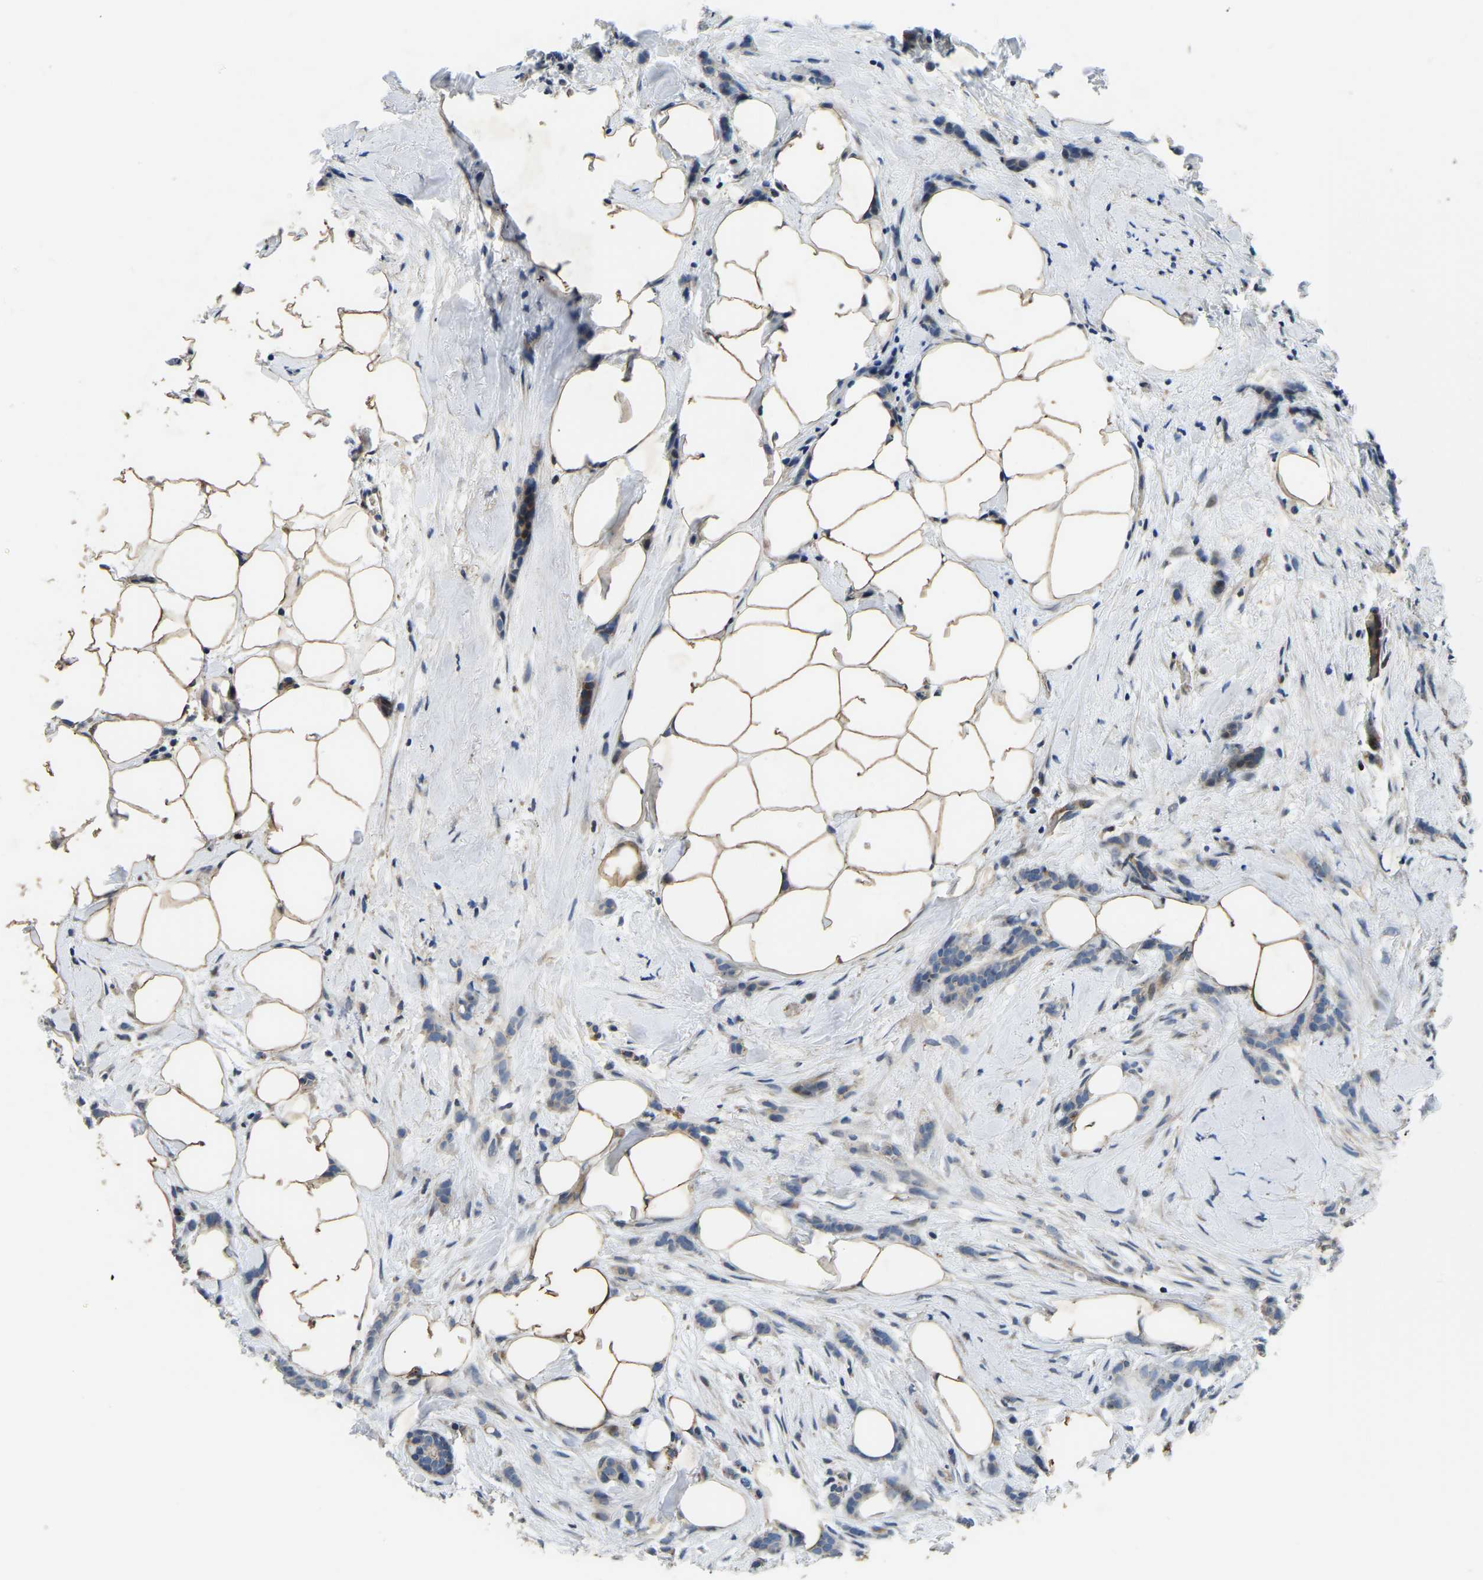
{"staining": {"intensity": "weak", "quantity": ">75%", "location": "cytoplasmic/membranous"}, "tissue": "breast cancer", "cell_type": "Tumor cells", "image_type": "cancer", "snomed": [{"axis": "morphology", "description": "Lobular carcinoma, in situ"}, {"axis": "morphology", "description": "Lobular carcinoma"}, {"axis": "topography", "description": "Breast"}], "caption": "Immunohistochemical staining of human breast lobular carcinoma demonstrates low levels of weak cytoplasmic/membranous positivity in about >75% of tumor cells.", "gene": "RNF39", "patient": {"sex": "female", "age": 41}}